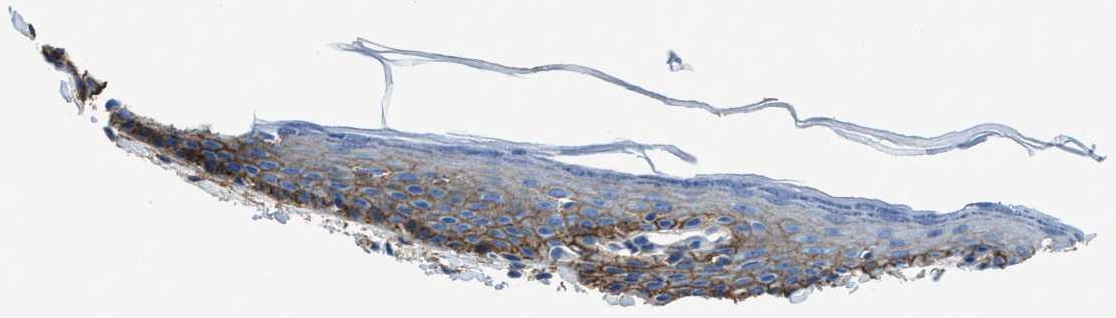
{"staining": {"intensity": "moderate", "quantity": "25%-75%", "location": "cytoplasmic/membranous"}, "tissue": "skin", "cell_type": "Epidermal cells", "image_type": "normal", "snomed": [{"axis": "morphology", "description": "Normal tissue, NOS"}, {"axis": "topography", "description": "Vulva"}], "caption": "Immunohistochemical staining of benign human skin demonstrates medium levels of moderate cytoplasmic/membranous staining in about 25%-75% of epidermal cells. The staining was performed using DAB (3,3'-diaminobenzidine) to visualize the protein expression in brown, while the nuclei were stained in blue with hematoxylin (Magnification: 20x).", "gene": "PTGFRN", "patient": {"sex": "female", "age": 54}}